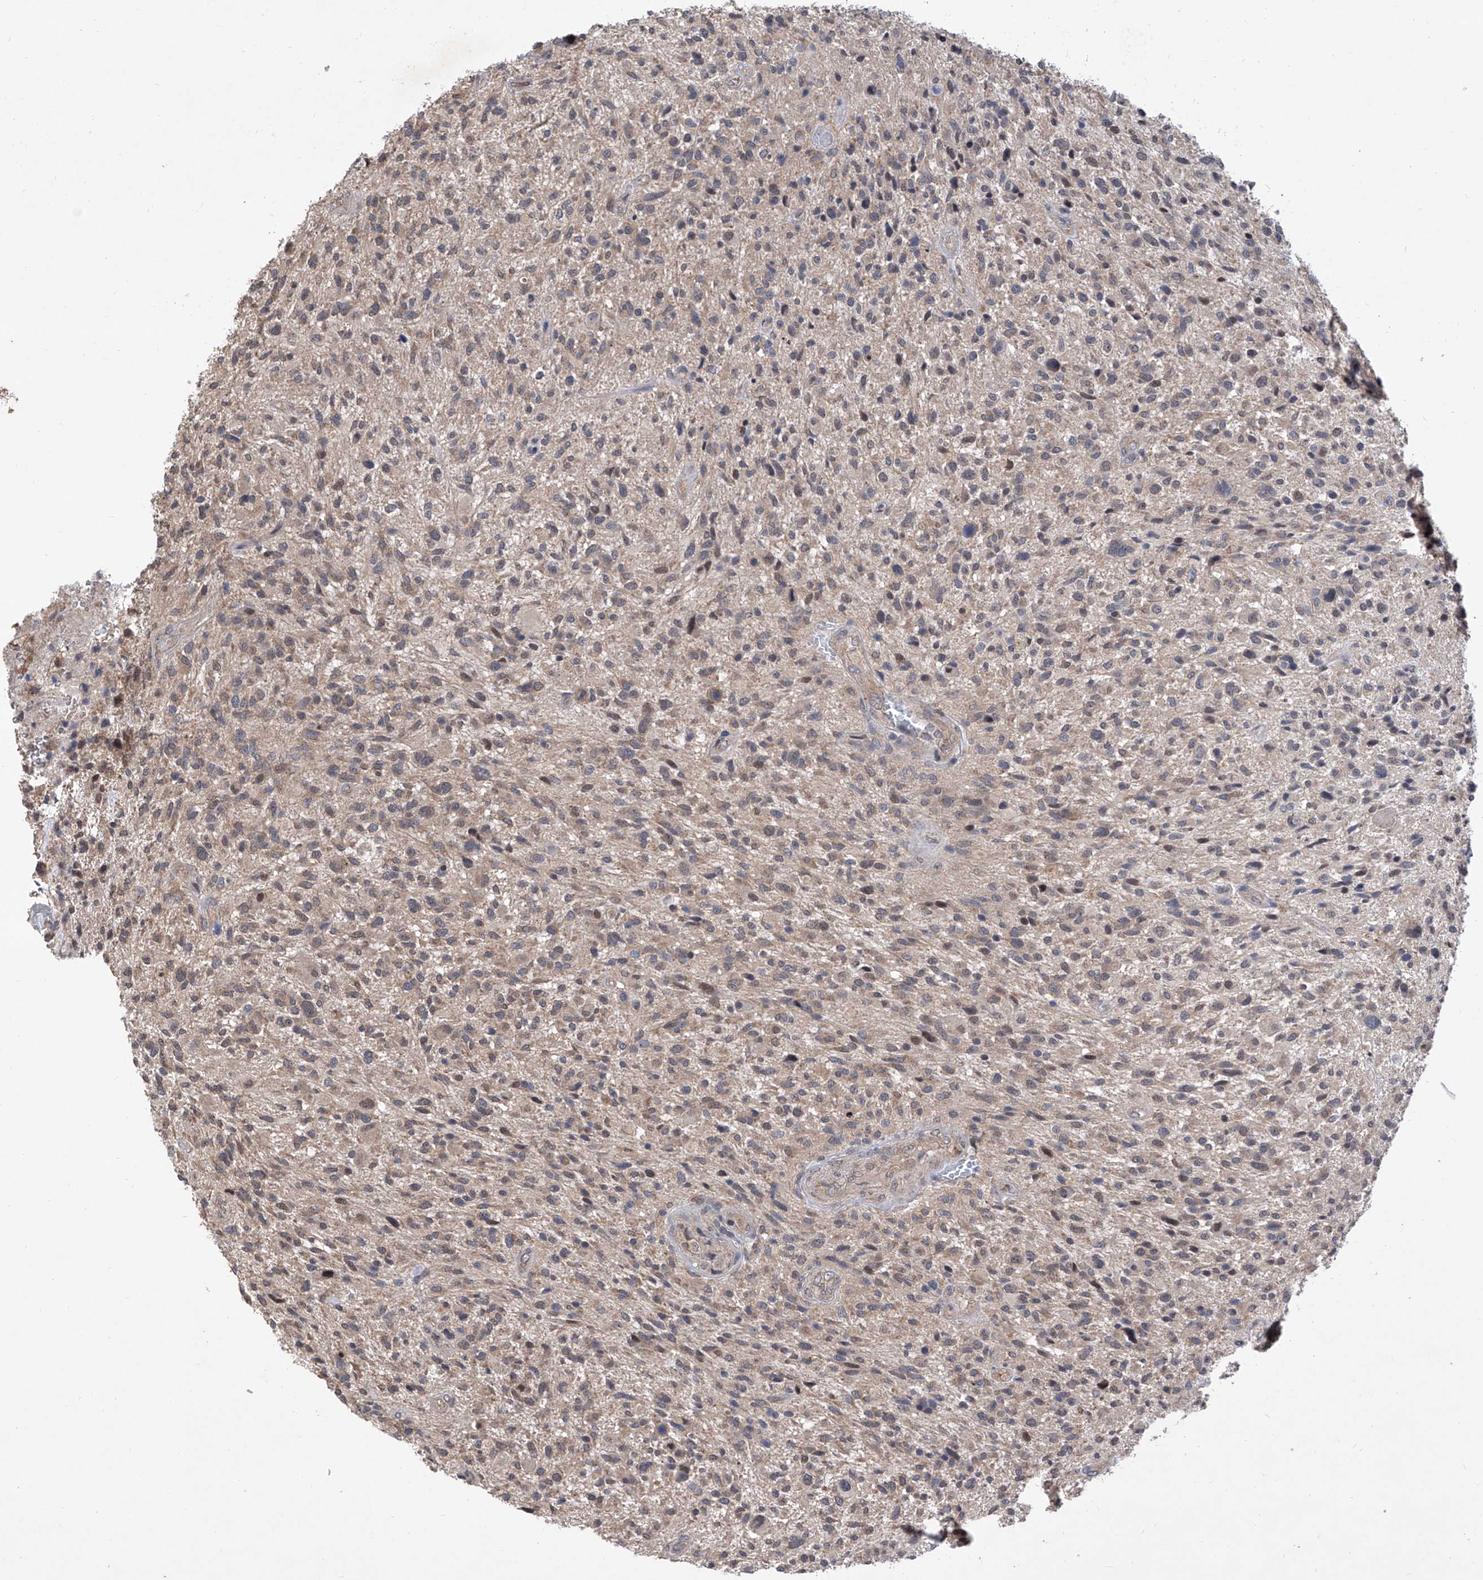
{"staining": {"intensity": "weak", "quantity": "25%-75%", "location": "cytoplasmic/membranous"}, "tissue": "glioma", "cell_type": "Tumor cells", "image_type": "cancer", "snomed": [{"axis": "morphology", "description": "Glioma, malignant, High grade"}, {"axis": "topography", "description": "Brain"}], "caption": "Immunohistochemical staining of human malignant high-grade glioma exhibits low levels of weak cytoplasmic/membranous staining in approximately 25%-75% of tumor cells.", "gene": "USP45", "patient": {"sex": "male", "age": 47}}